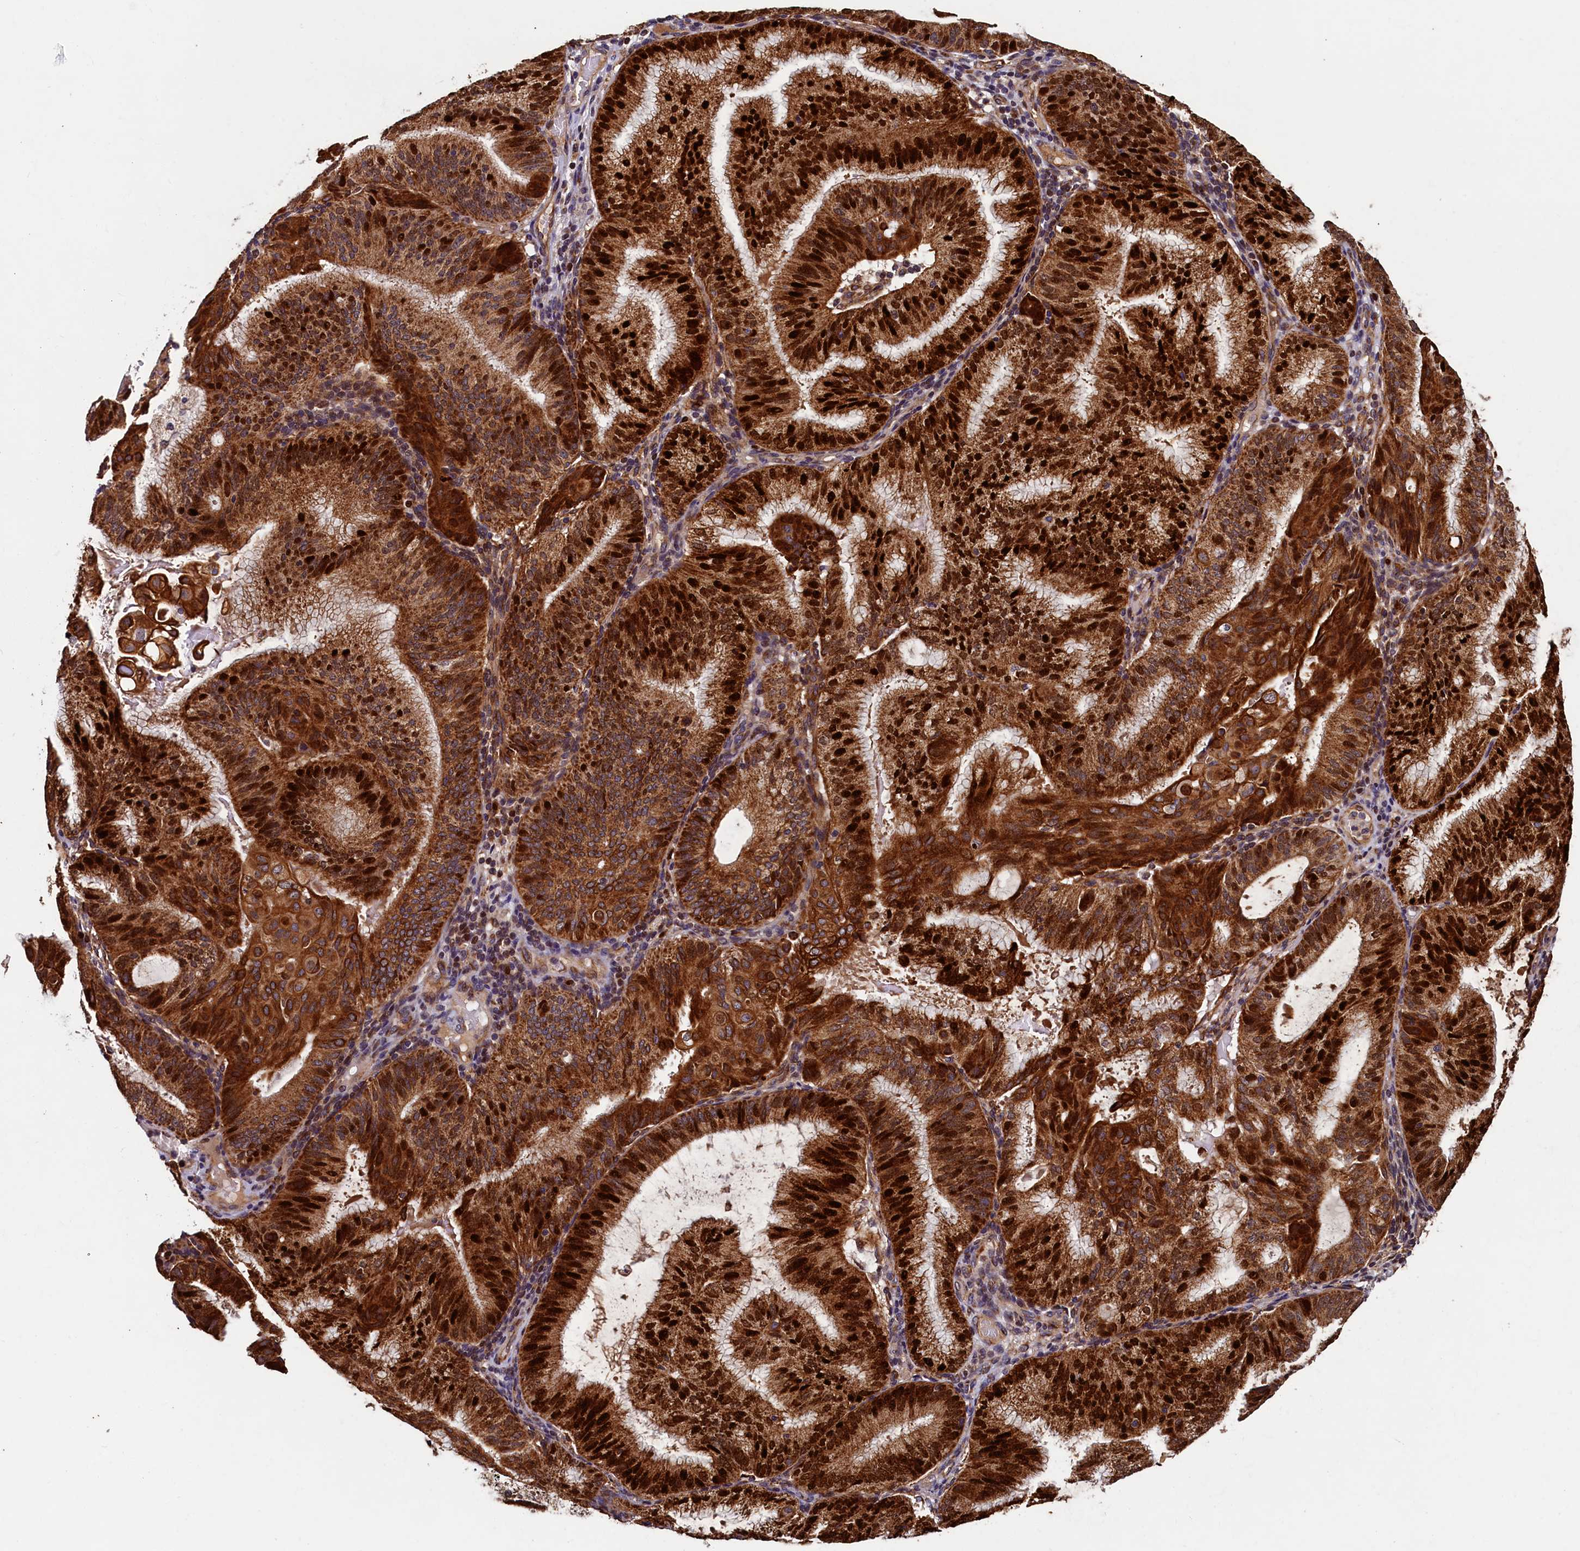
{"staining": {"intensity": "strong", "quantity": ">75%", "location": "cytoplasmic/membranous,nuclear"}, "tissue": "endometrial cancer", "cell_type": "Tumor cells", "image_type": "cancer", "snomed": [{"axis": "morphology", "description": "Adenocarcinoma, NOS"}, {"axis": "topography", "description": "Endometrium"}], "caption": "This photomicrograph displays immunohistochemistry staining of human adenocarcinoma (endometrial), with high strong cytoplasmic/membranous and nuclear positivity in approximately >75% of tumor cells.", "gene": "NCKAP5L", "patient": {"sex": "female", "age": 49}}